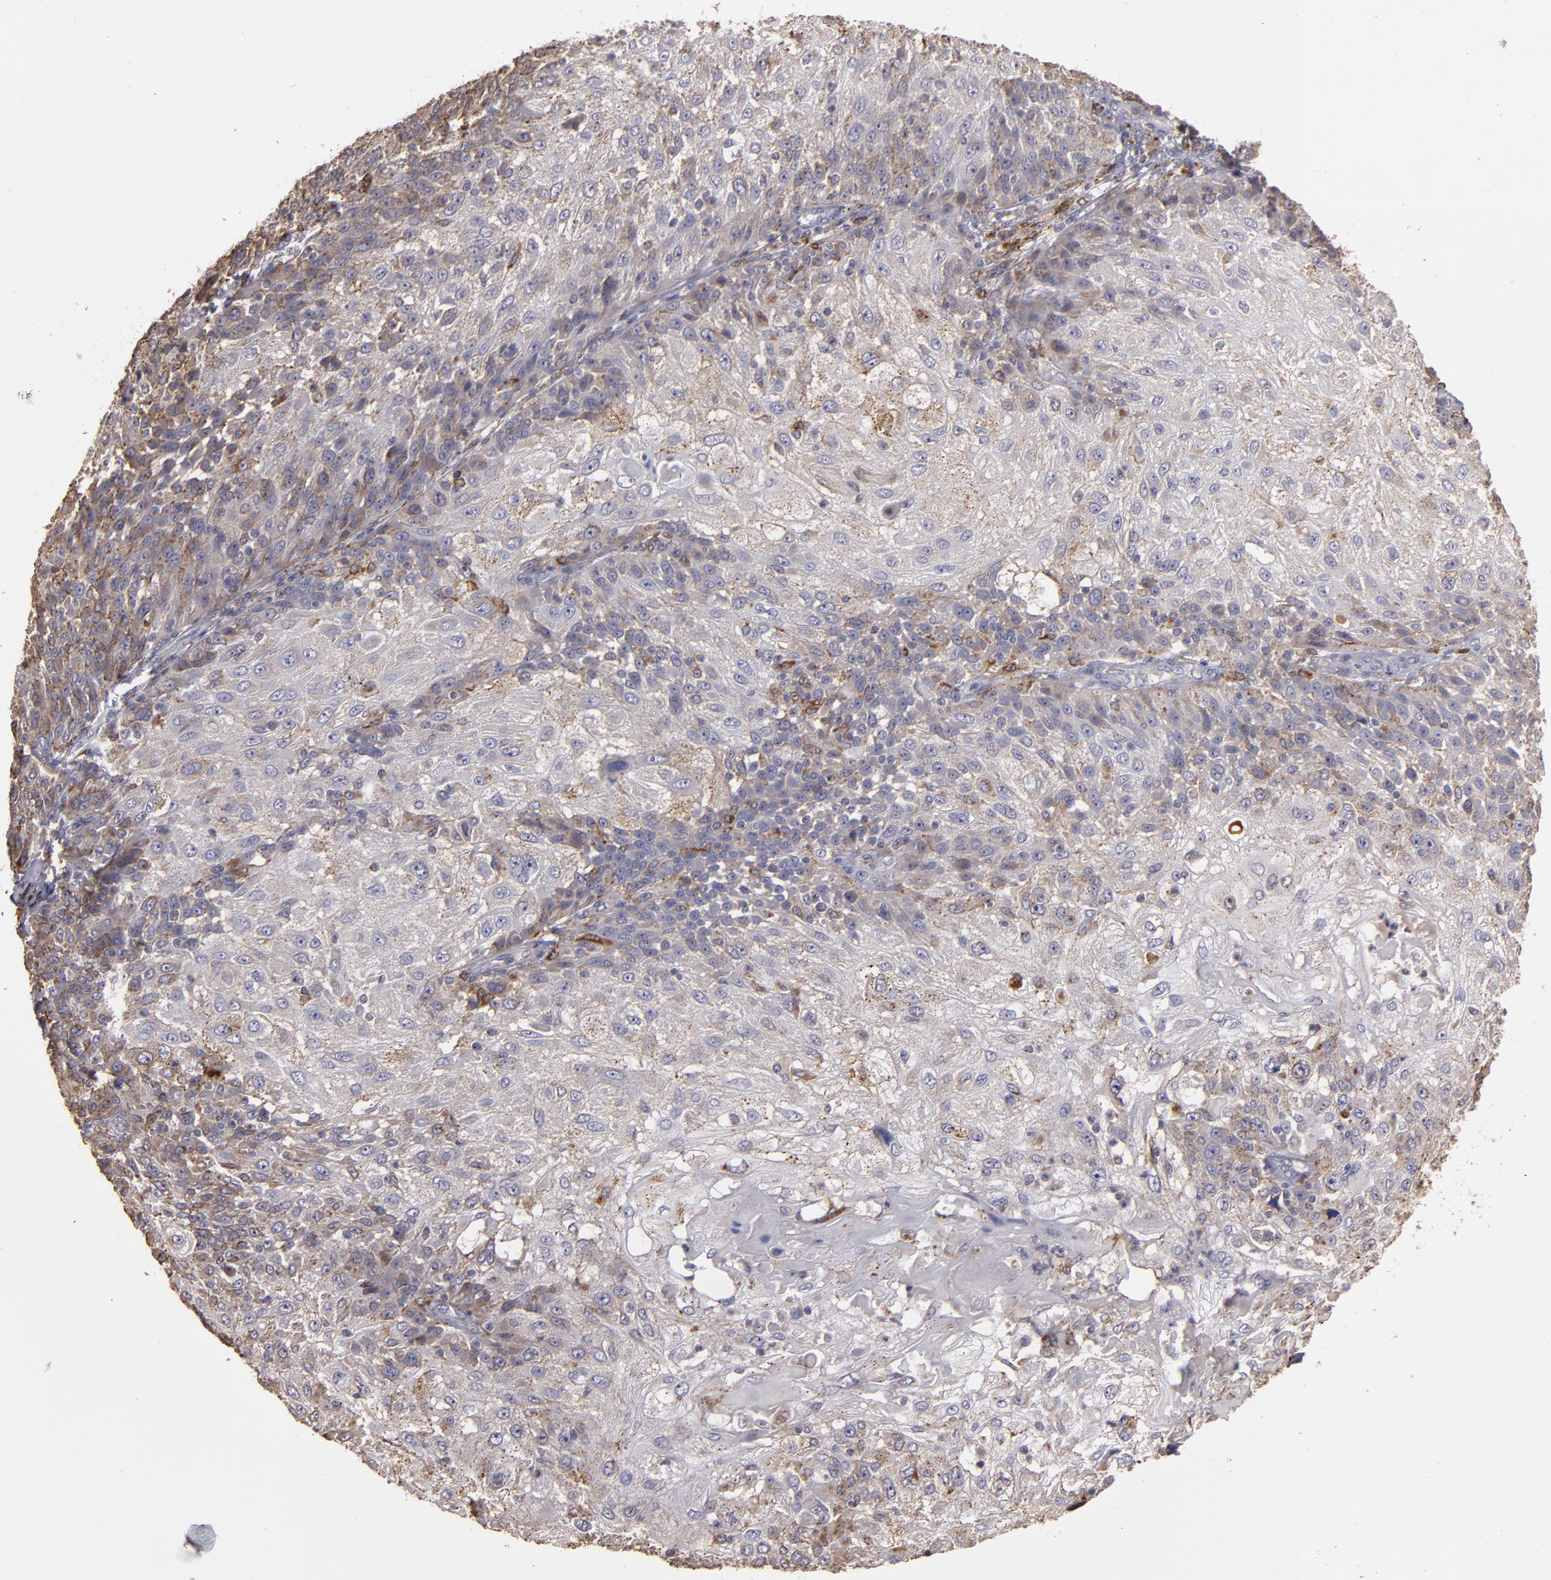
{"staining": {"intensity": "weak", "quantity": ">75%", "location": "cytoplasmic/membranous"}, "tissue": "skin cancer", "cell_type": "Tumor cells", "image_type": "cancer", "snomed": [{"axis": "morphology", "description": "Normal tissue, NOS"}, {"axis": "morphology", "description": "Squamous cell carcinoma, NOS"}, {"axis": "topography", "description": "Skin"}], "caption": "Protein expression analysis of skin cancer (squamous cell carcinoma) demonstrates weak cytoplasmic/membranous expression in about >75% of tumor cells.", "gene": "TRAF1", "patient": {"sex": "female", "age": 83}}